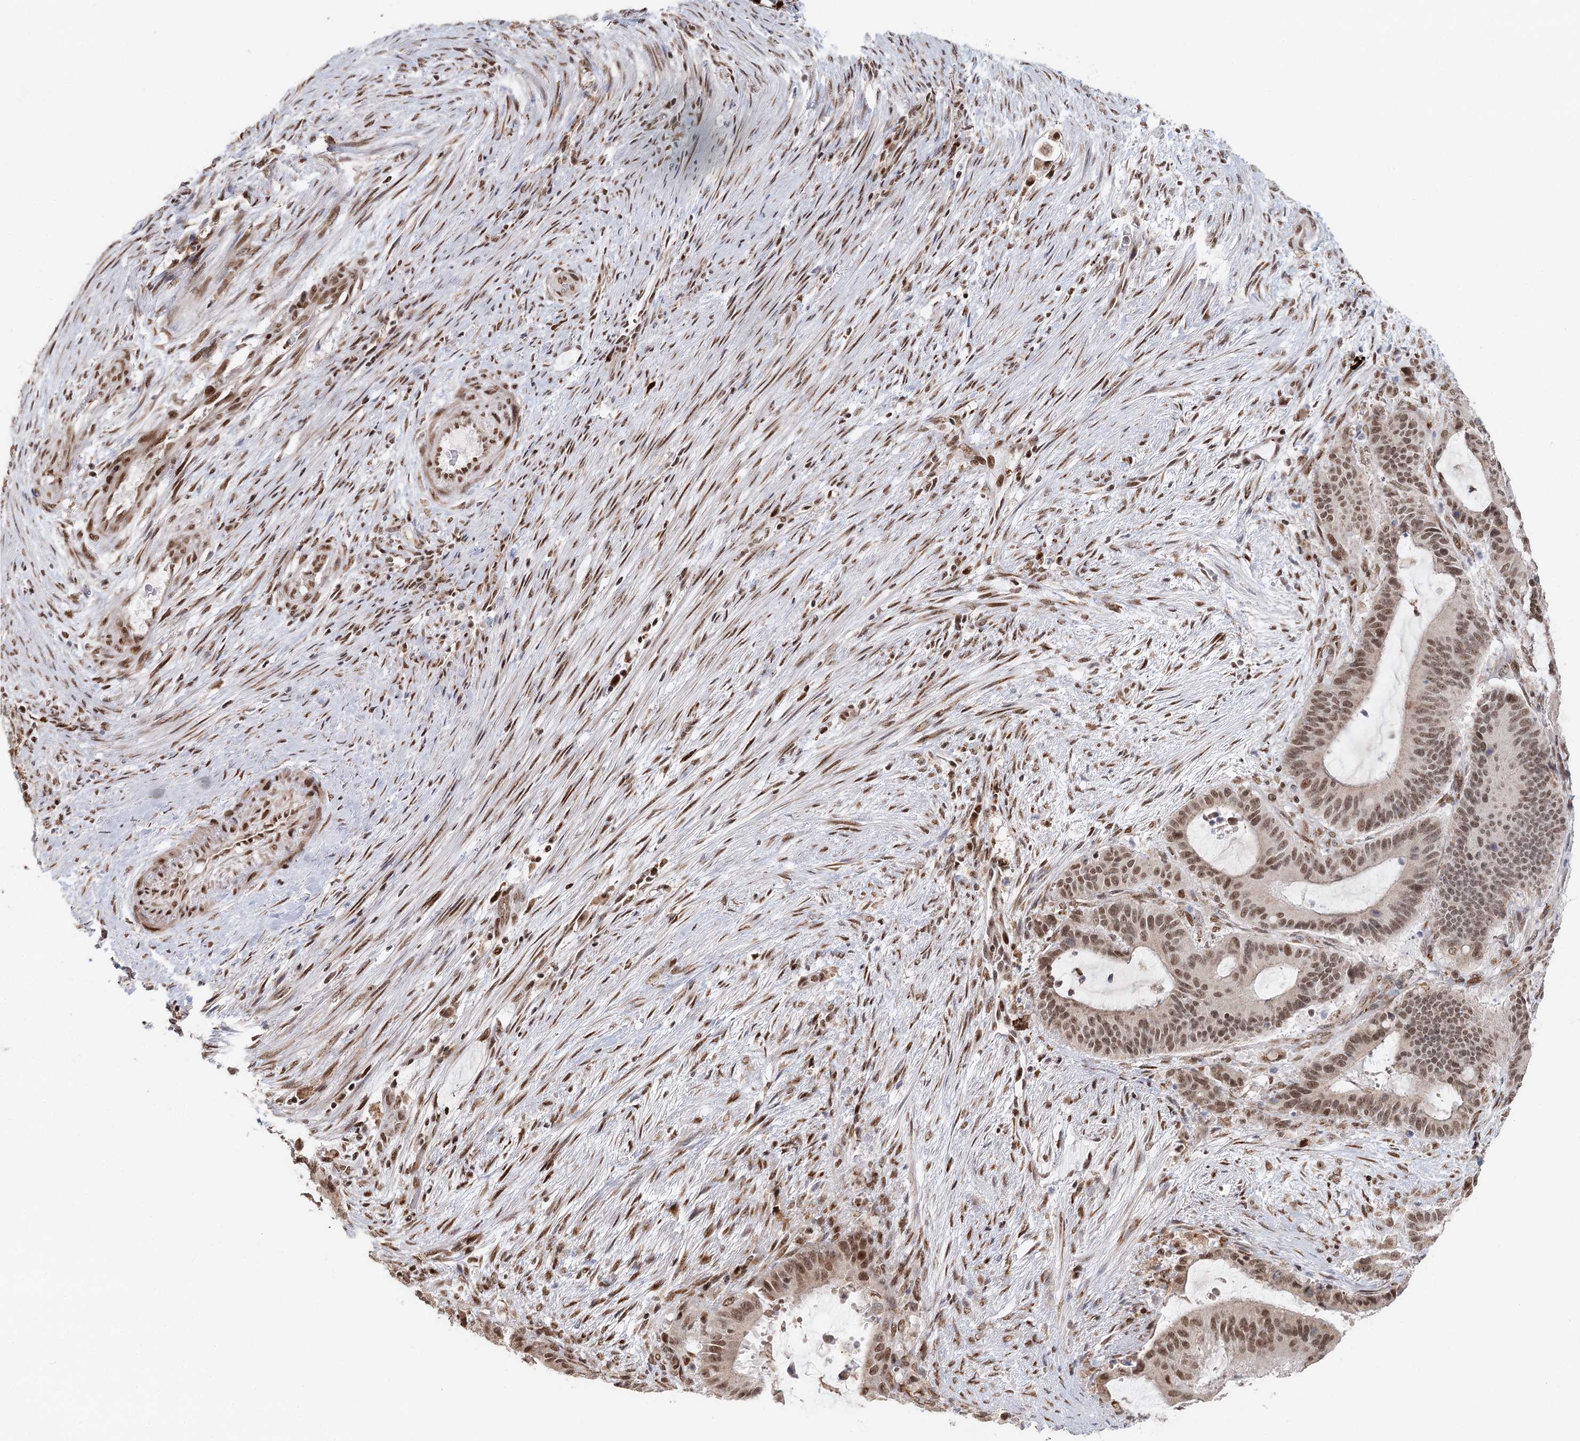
{"staining": {"intensity": "moderate", "quantity": ">75%", "location": "nuclear"}, "tissue": "liver cancer", "cell_type": "Tumor cells", "image_type": "cancer", "snomed": [{"axis": "morphology", "description": "Normal tissue, NOS"}, {"axis": "morphology", "description": "Cholangiocarcinoma"}, {"axis": "topography", "description": "Liver"}, {"axis": "topography", "description": "Peripheral nerve tissue"}], "caption": "Protein expression analysis of liver cancer (cholangiocarcinoma) shows moderate nuclear positivity in approximately >75% of tumor cells. (DAB (3,3'-diaminobenzidine) IHC with brightfield microscopy, high magnification).", "gene": "BNIP5", "patient": {"sex": "female", "age": 73}}